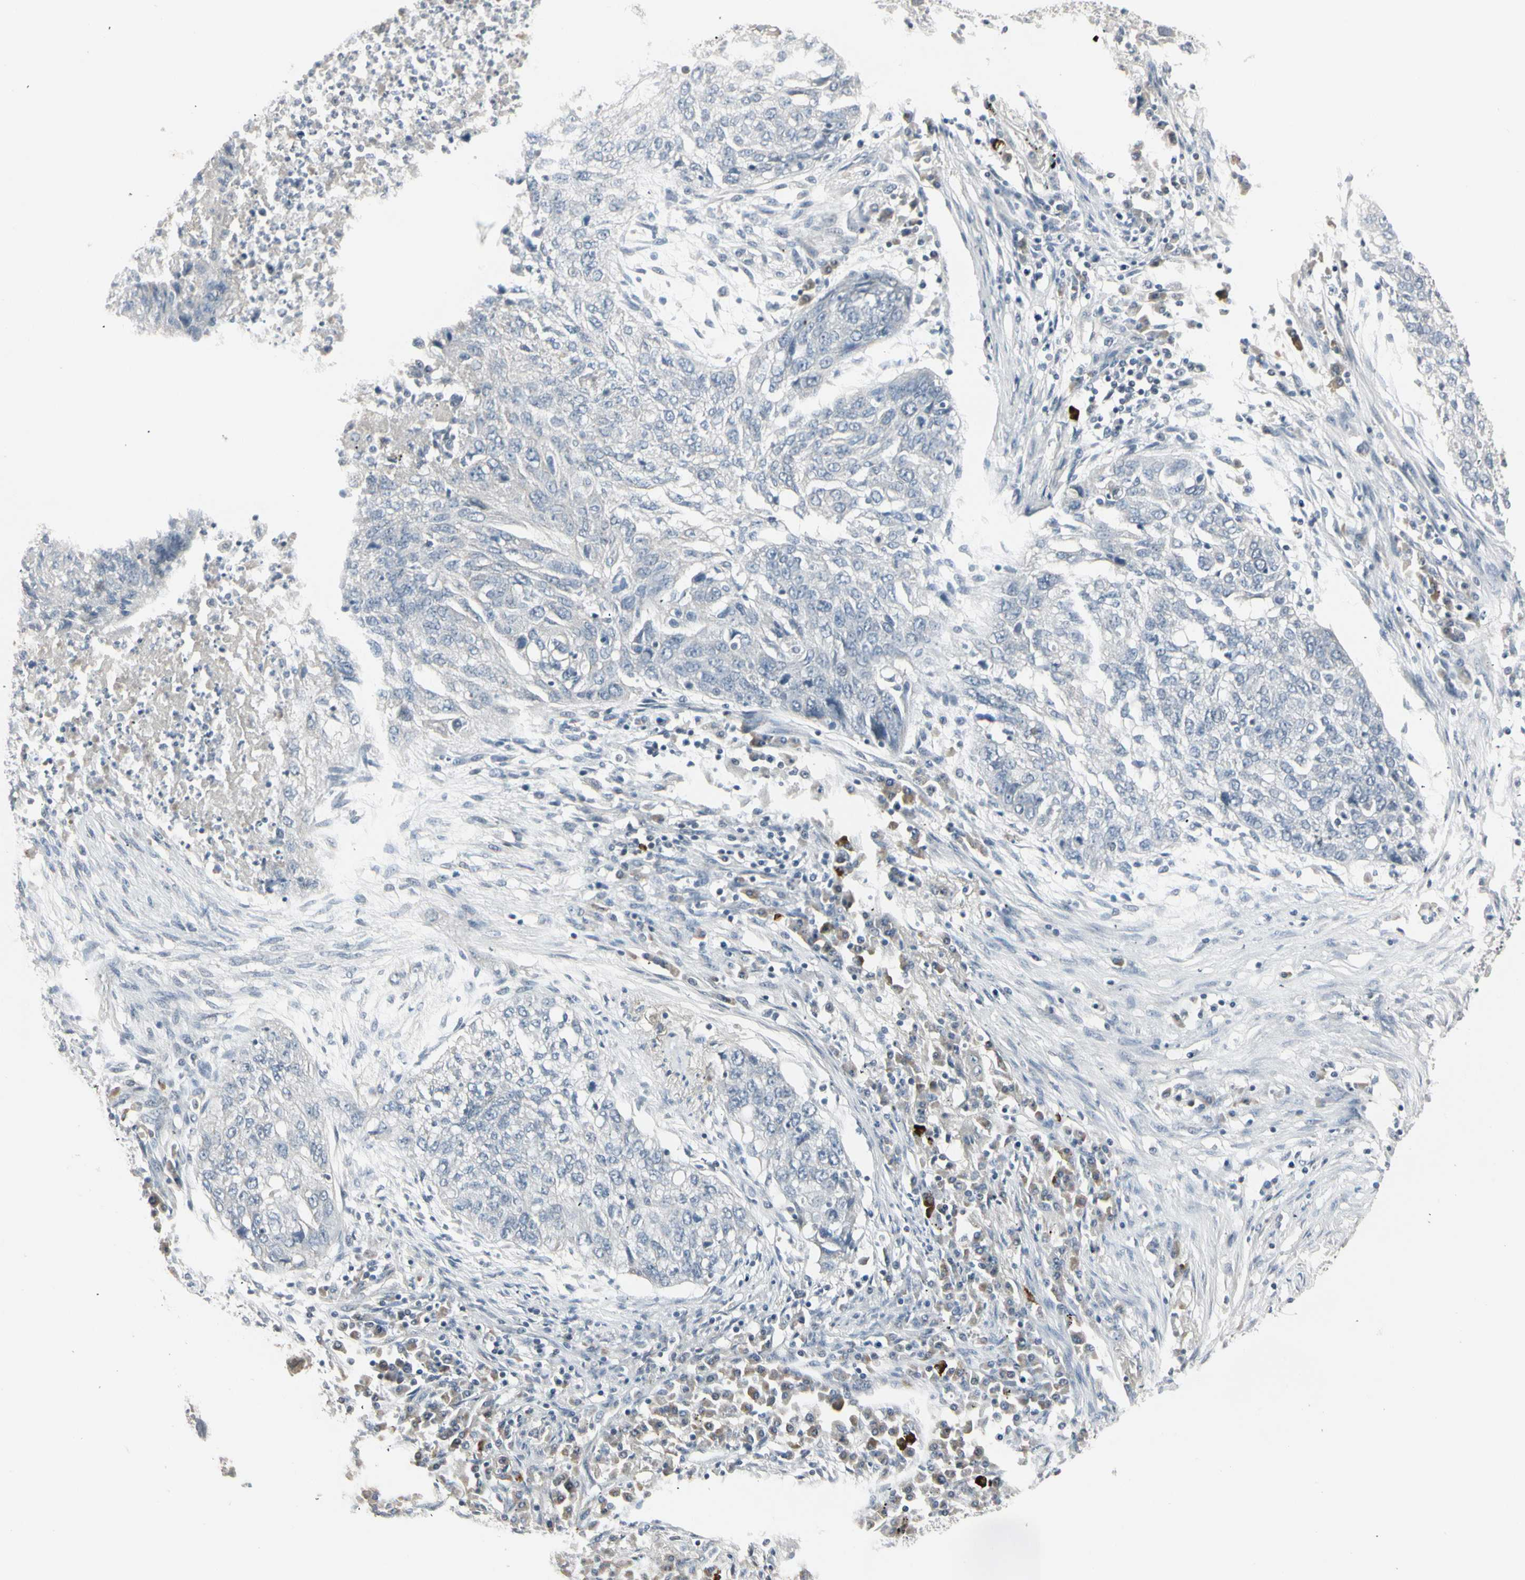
{"staining": {"intensity": "negative", "quantity": "none", "location": "none"}, "tissue": "lung cancer", "cell_type": "Tumor cells", "image_type": "cancer", "snomed": [{"axis": "morphology", "description": "Squamous cell carcinoma, NOS"}, {"axis": "topography", "description": "Lung"}], "caption": "An IHC image of squamous cell carcinoma (lung) is shown. There is no staining in tumor cells of squamous cell carcinoma (lung).", "gene": "DMPK", "patient": {"sex": "female", "age": 63}}